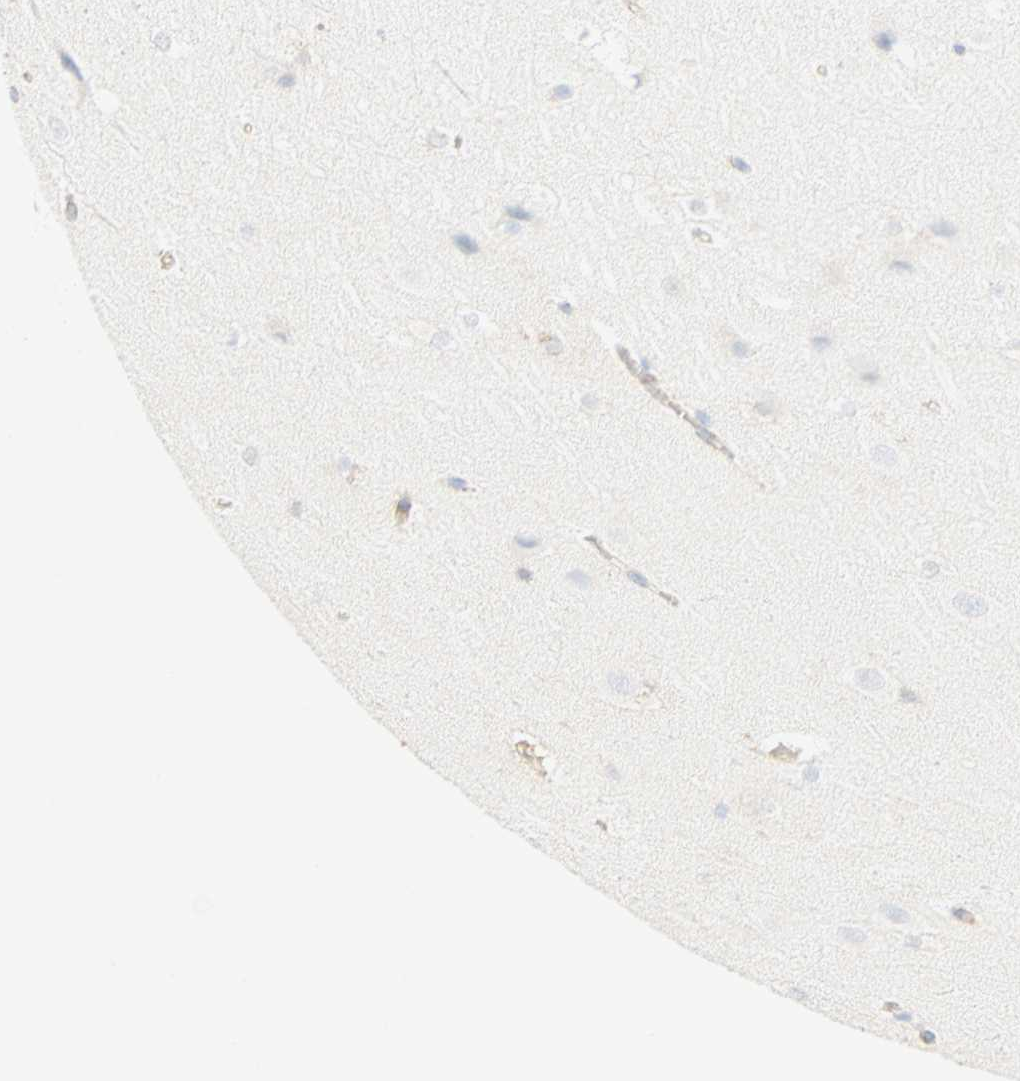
{"staining": {"intensity": "weak", "quantity": "<25%", "location": "nuclear"}, "tissue": "hippocampus", "cell_type": "Glial cells", "image_type": "normal", "snomed": [{"axis": "morphology", "description": "Normal tissue, NOS"}, {"axis": "topography", "description": "Hippocampus"}], "caption": "Immunohistochemistry micrograph of unremarkable human hippocampus stained for a protein (brown), which demonstrates no staining in glial cells.", "gene": "SELENBP1", "patient": {"sex": "female", "age": 19}}